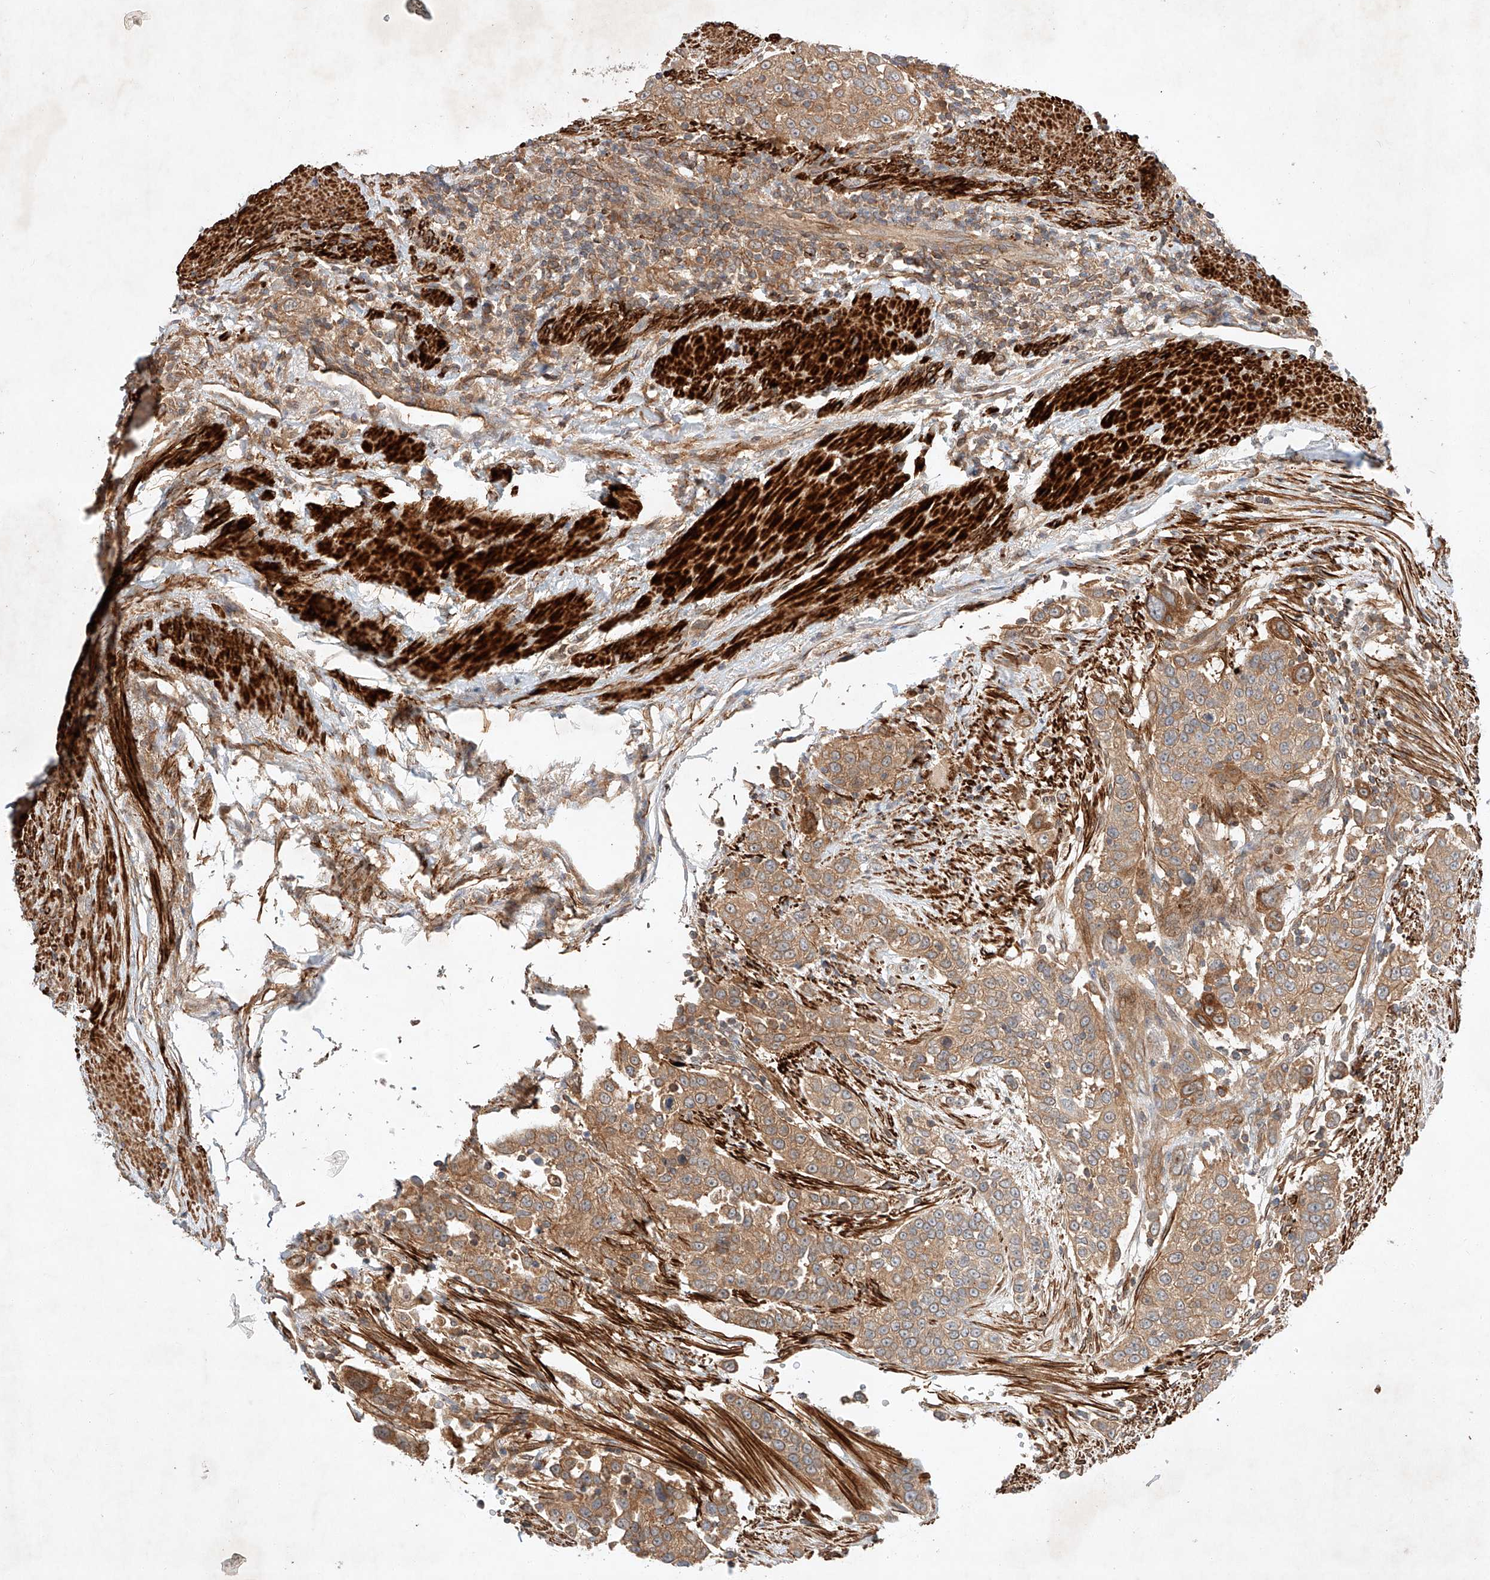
{"staining": {"intensity": "moderate", "quantity": ">75%", "location": "cytoplasmic/membranous"}, "tissue": "urothelial cancer", "cell_type": "Tumor cells", "image_type": "cancer", "snomed": [{"axis": "morphology", "description": "Urothelial carcinoma, High grade"}, {"axis": "topography", "description": "Urinary bladder"}], "caption": "An image of human high-grade urothelial carcinoma stained for a protein exhibits moderate cytoplasmic/membranous brown staining in tumor cells.", "gene": "ARHGAP33", "patient": {"sex": "female", "age": 80}}